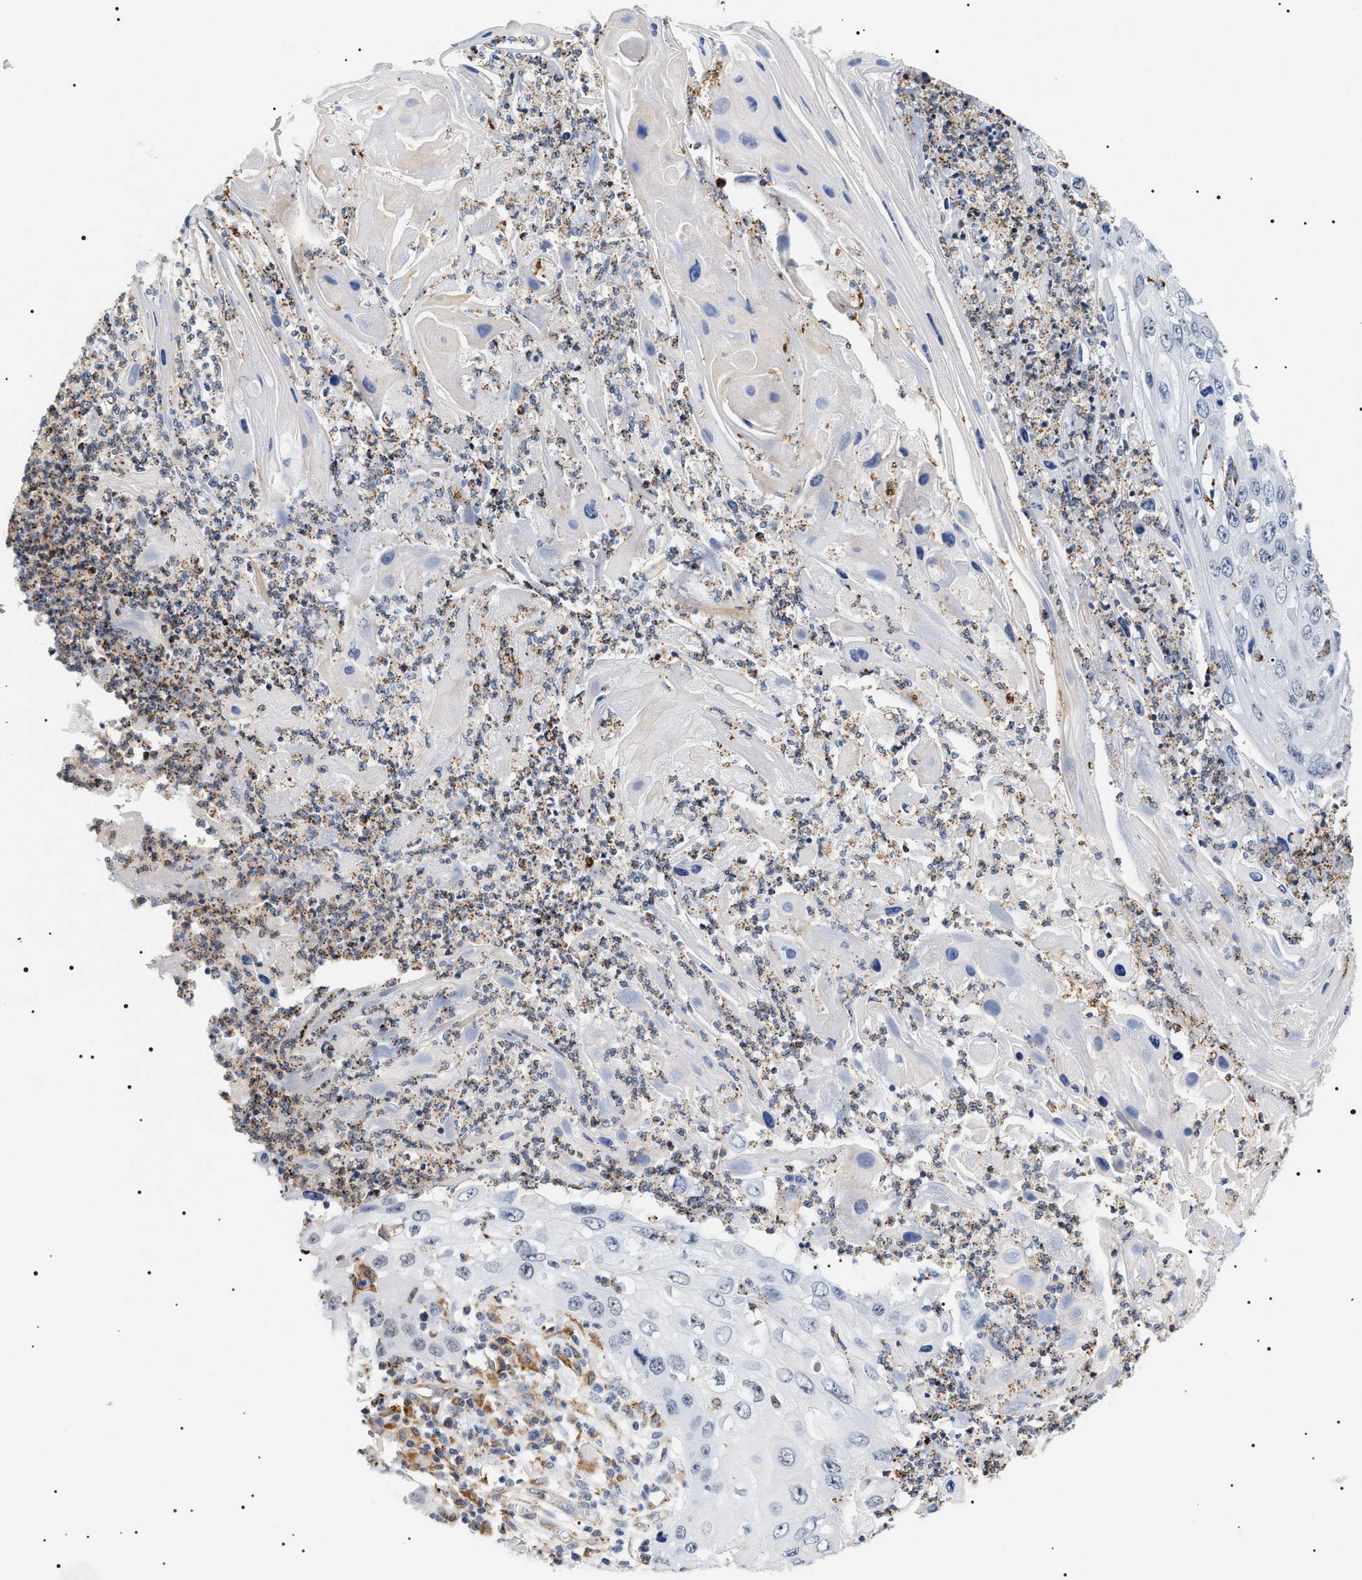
{"staining": {"intensity": "negative", "quantity": "none", "location": "none"}, "tissue": "skin cancer", "cell_type": "Tumor cells", "image_type": "cancer", "snomed": [{"axis": "morphology", "description": "Squamous cell carcinoma, NOS"}, {"axis": "topography", "description": "Skin"}], "caption": "The IHC micrograph has no significant staining in tumor cells of skin squamous cell carcinoma tissue.", "gene": "HSD17B11", "patient": {"sex": "male", "age": 55}}